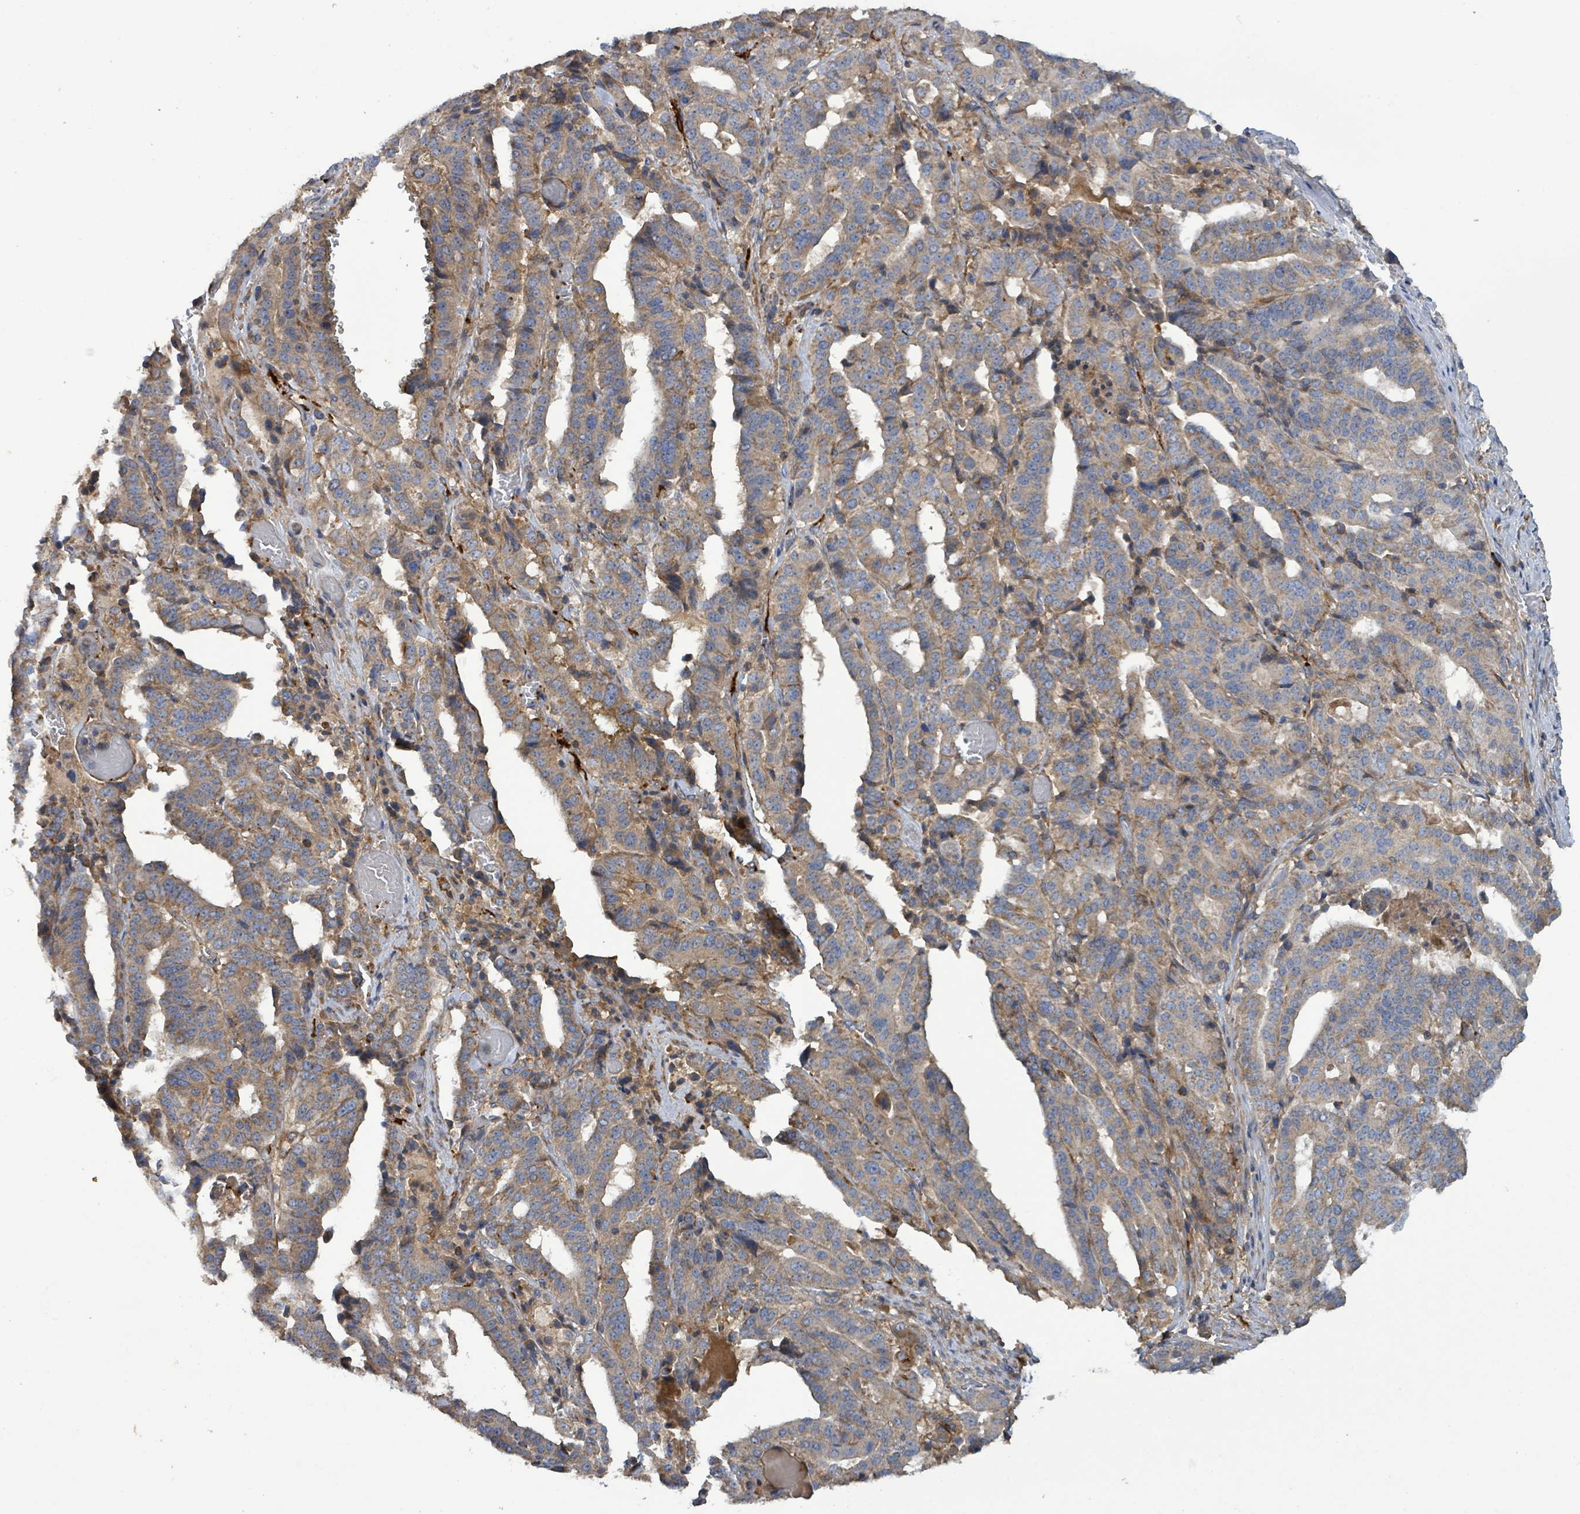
{"staining": {"intensity": "moderate", "quantity": ">75%", "location": "cytoplasmic/membranous"}, "tissue": "stomach cancer", "cell_type": "Tumor cells", "image_type": "cancer", "snomed": [{"axis": "morphology", "description": "Adenocarcinoma, NOS"}, {"axis": "topography", "description": "Stomach"}], "caption": "Protein expression analysis of human stomach cancer (adenocarcinoma) reveals moderate cytoplasmic/membranous staining in approximately >75% of tumor cells.", "gene": "PLAAT1", "patient": {"sex": "male", "age": 48}}